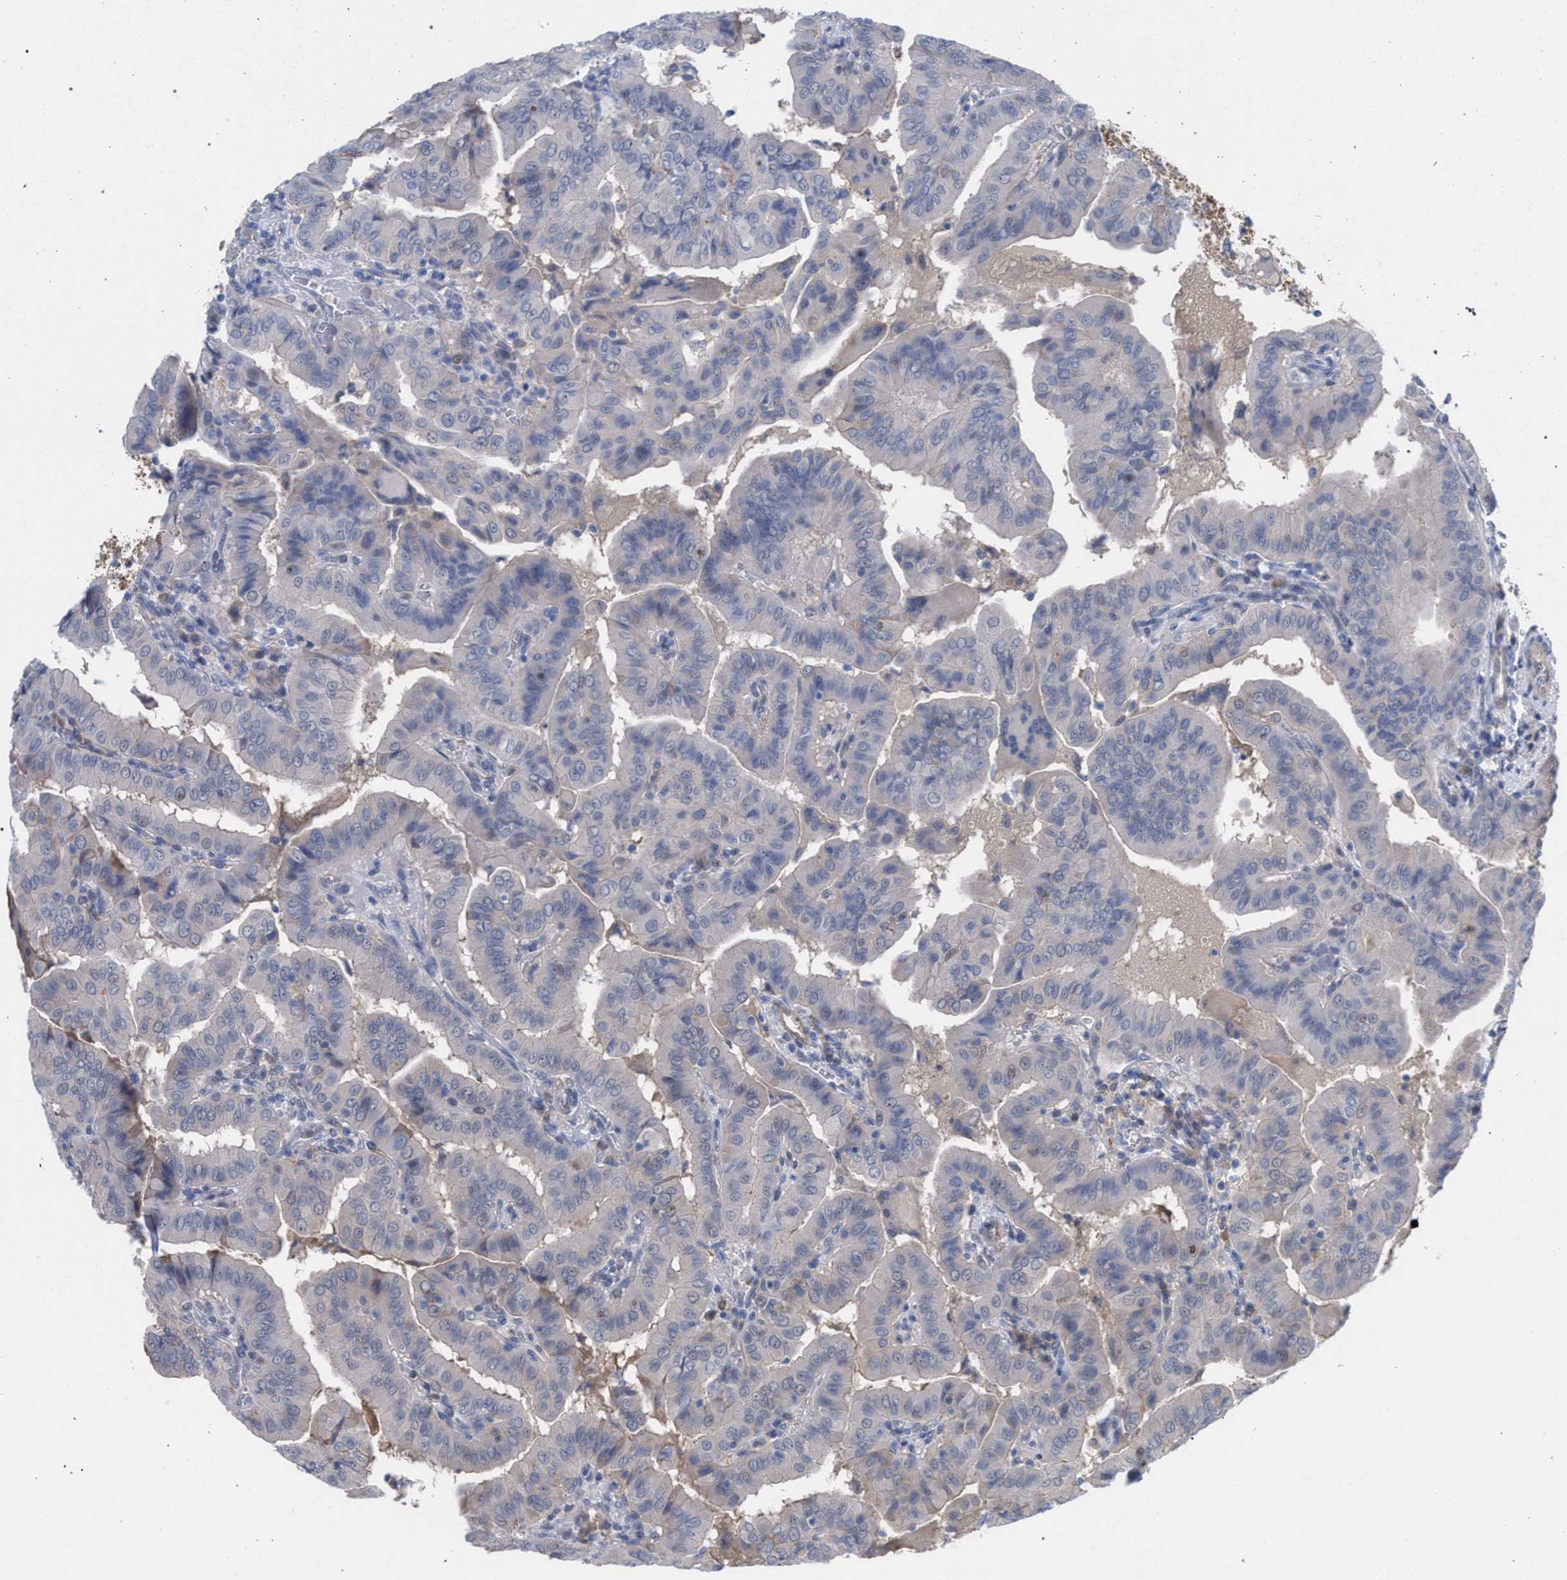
{"staining": {"intensity": "negative", "quantity": "none", "location": "none"}, "tissue": "thyroid cancer", "cell_type": "Tumor cells", "image_type": "cancer", "snomed": [{"axis": "morphology", "description": "Papillary adenocarcinoma, NOS"}, {"axis": "topography", "description": "Thyroid gland"}], "caption": "There is no significant staining in tumor cells of thyroid papillary adenocarcinoma.", "gene": "FHOD3", "patient": {"sex": "male", "age": 33}}